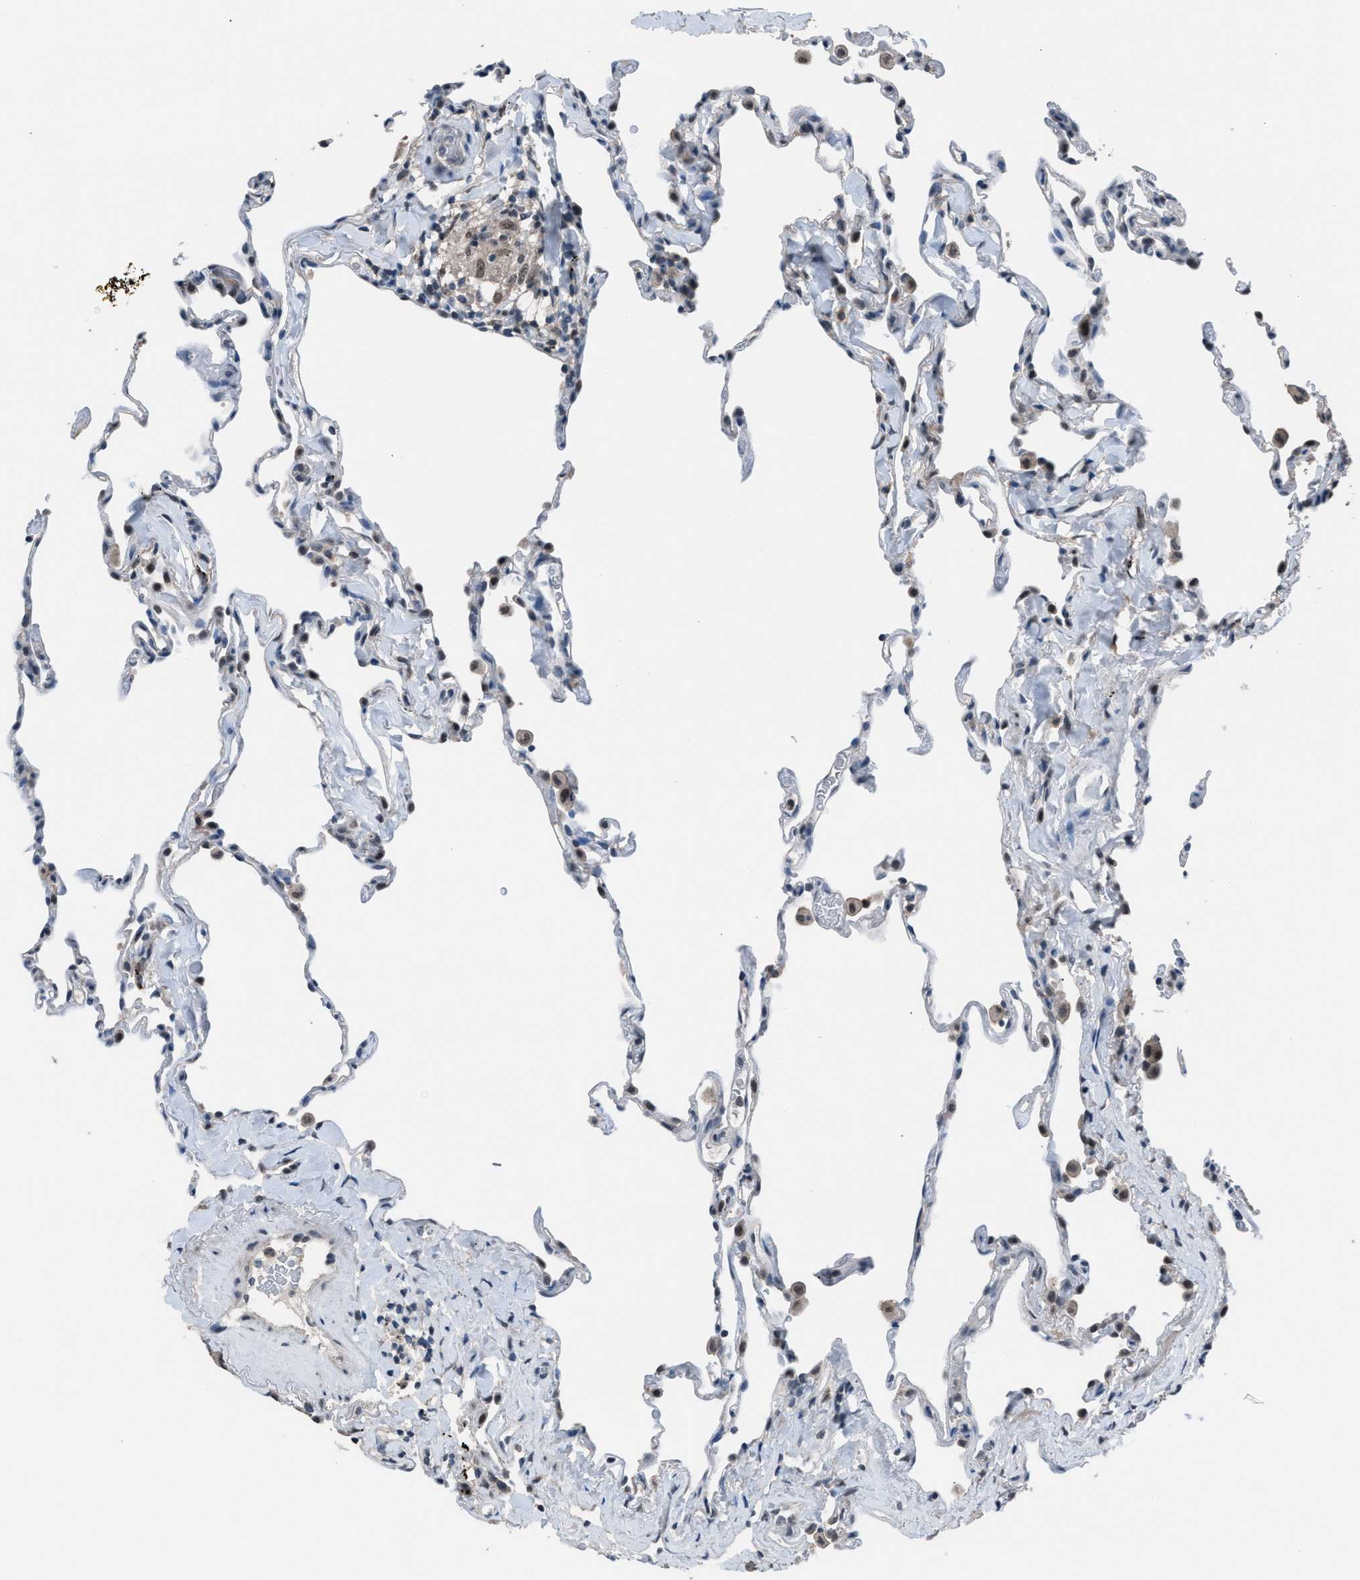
{"staining": {"intensity": "negative", "quantity": "none", "location": "none"}, "tissue": "lung", "cell_type": "Alveolar cells", "image_type": "normal", "snomed": [{"axis": "morphology", "description": "Normal tissue, NOS"}, {"axis": "topography", "description": "Lung"}], "caption": "Protein analysis of unremarkable lung reveals no significant staining in alveolar cells. (Immunohistochemistry (ihc), brightfield microscopy, high magnification).", "gene": "ZNF276", "patient": {"sex": "male", "age": 59}}